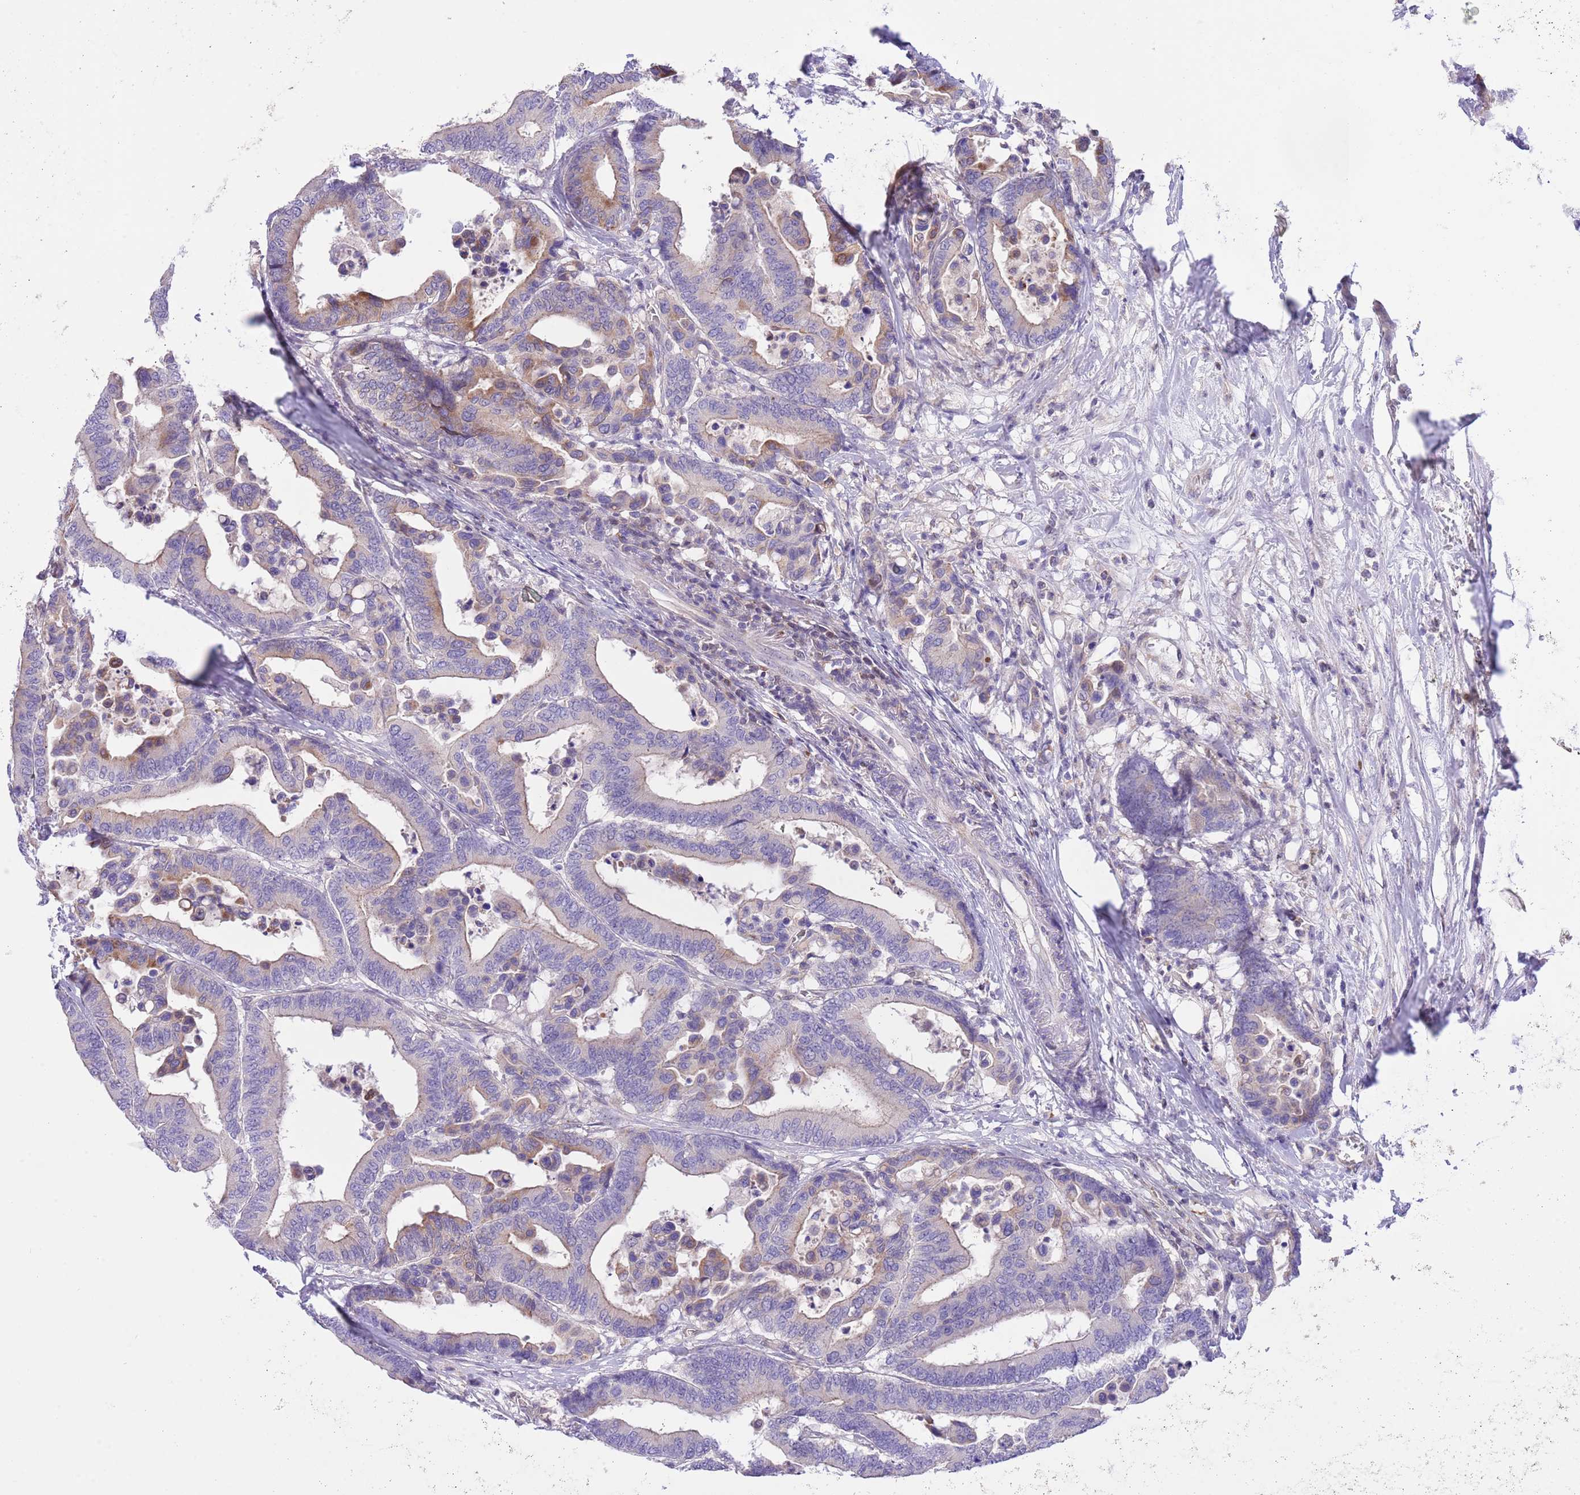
{"staining": {"intensity": "moderate", "quantity": "<25%", "location": "cytoplasmic/membranous"}, "tissue": "colorectal cancer", "cell_type": "Tumor cells", "image_type": "cancer", "snomed": [{"axis": "morphology", "description": "Normal tissue, NOS"}, {"axis": "morphology", "description": "Adenocarcinoma, NOS"}, {"axis": "topography", "description": "Colon"}], "caption": "Immunohistochemistry (IHC) of human colorectal adenocarcinoma shows low levels of moderate cytoplasmic/membranous staining in approximately <25% of tumor cells. Ihc stains the protein of interest in brown and the nuclei are stained blue.", "gene": "PRR32", "patient": {"sex": "male", "age": 82}}